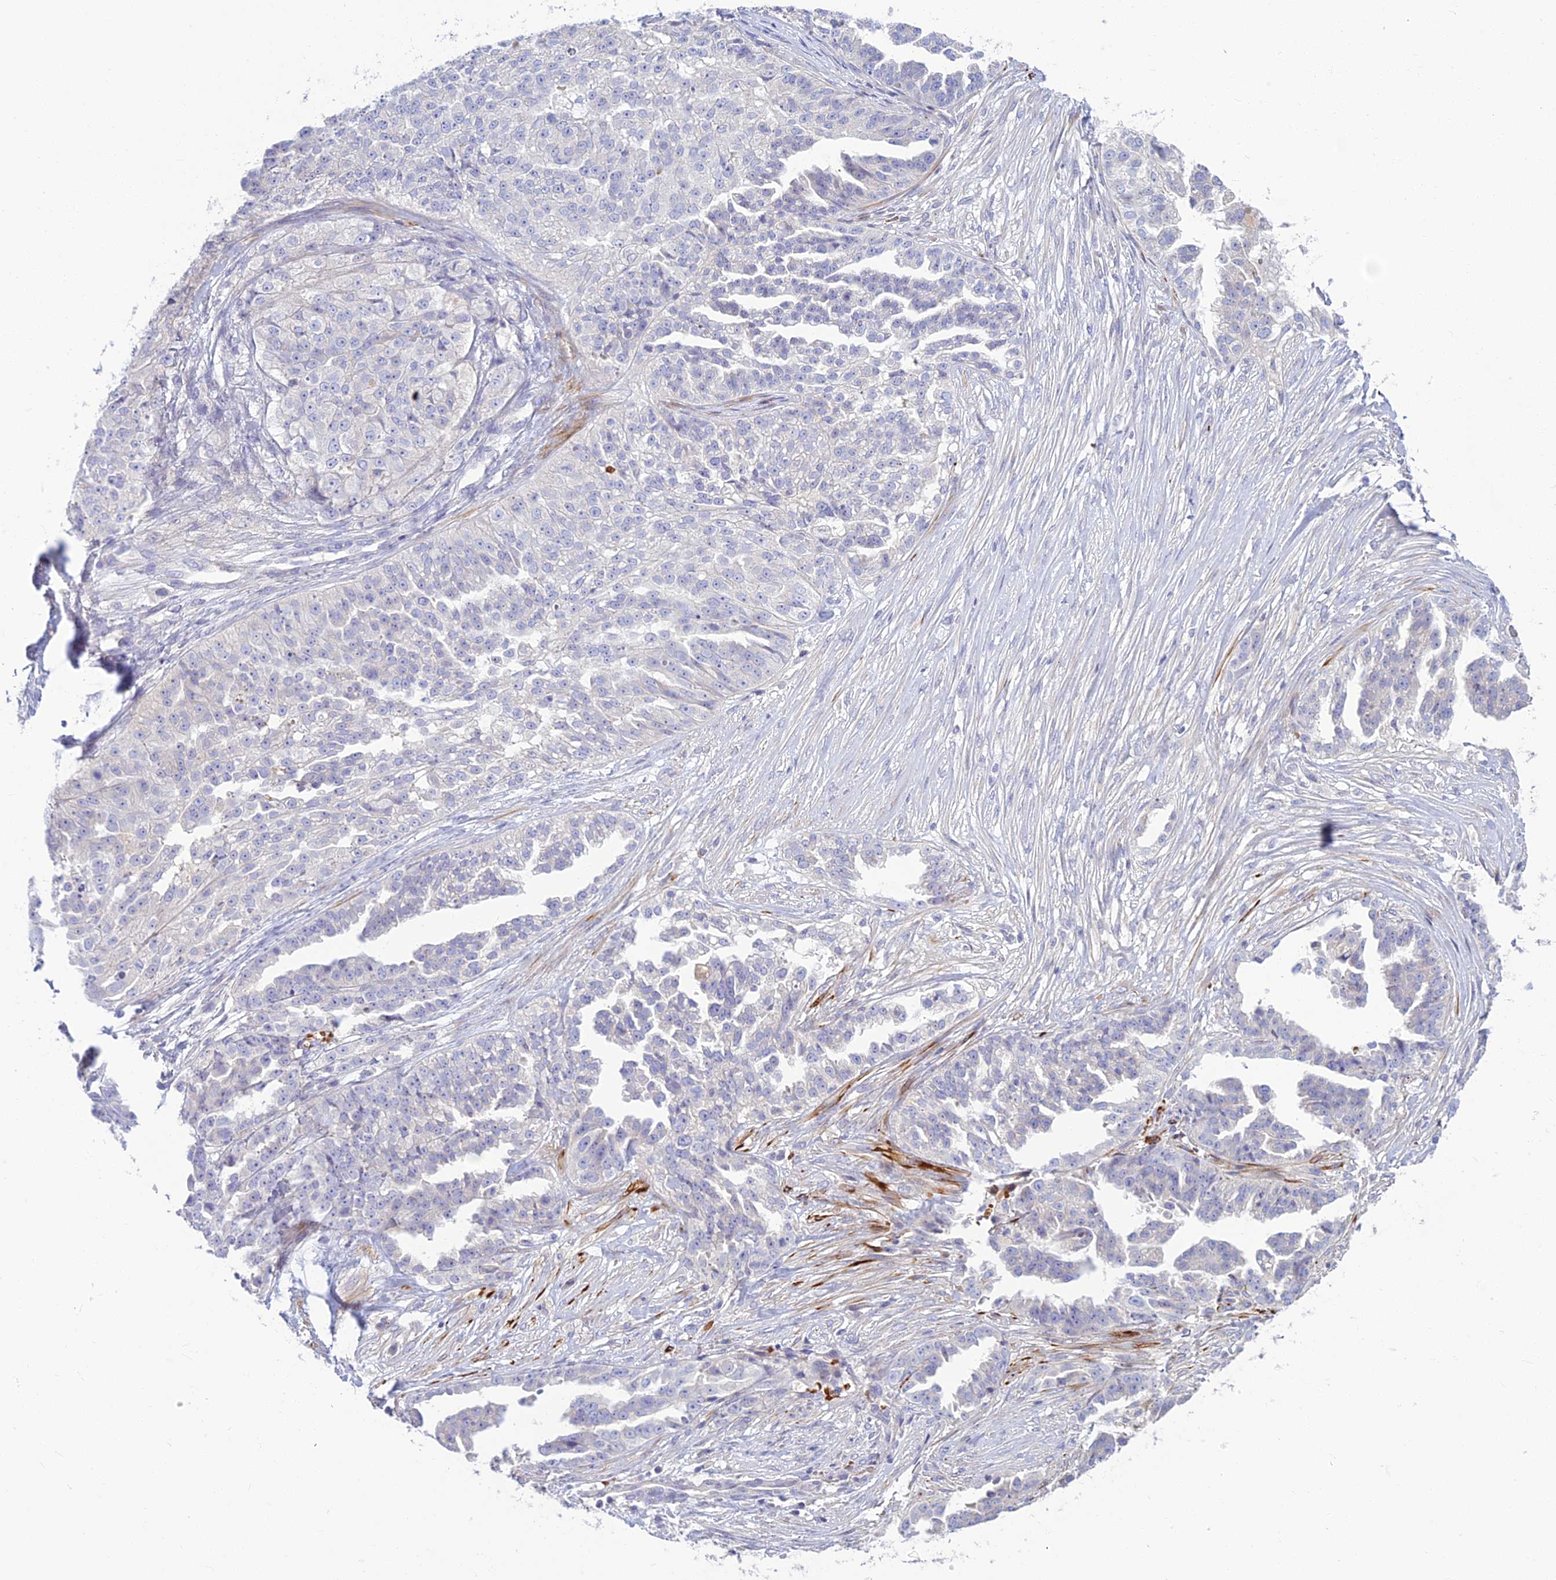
{"staining": {"intensity": "negative", "quantity": "none", "location": "none"}, "tissue": "ovarian cancer", "cell_type": "Tumor cells", "image_type": "cancer", "snomed": [{"axis": "morphology", "description": "Cystadenocarcinoma, serous, NOS"}, {"axis": "topography", "description": "Ovary"}], "caption": "Tumor cells are negative for protein expression in human ovarian cancer. The staining was performed using DAB (3,3'-diaminobenzidine) to visualize the protein expression in brown, while the nuclei were stained in blue with hematoxylin (Magnification: 20x).", "gene": "CLIP4", "patient": {"sex": "female", "age": 58}}